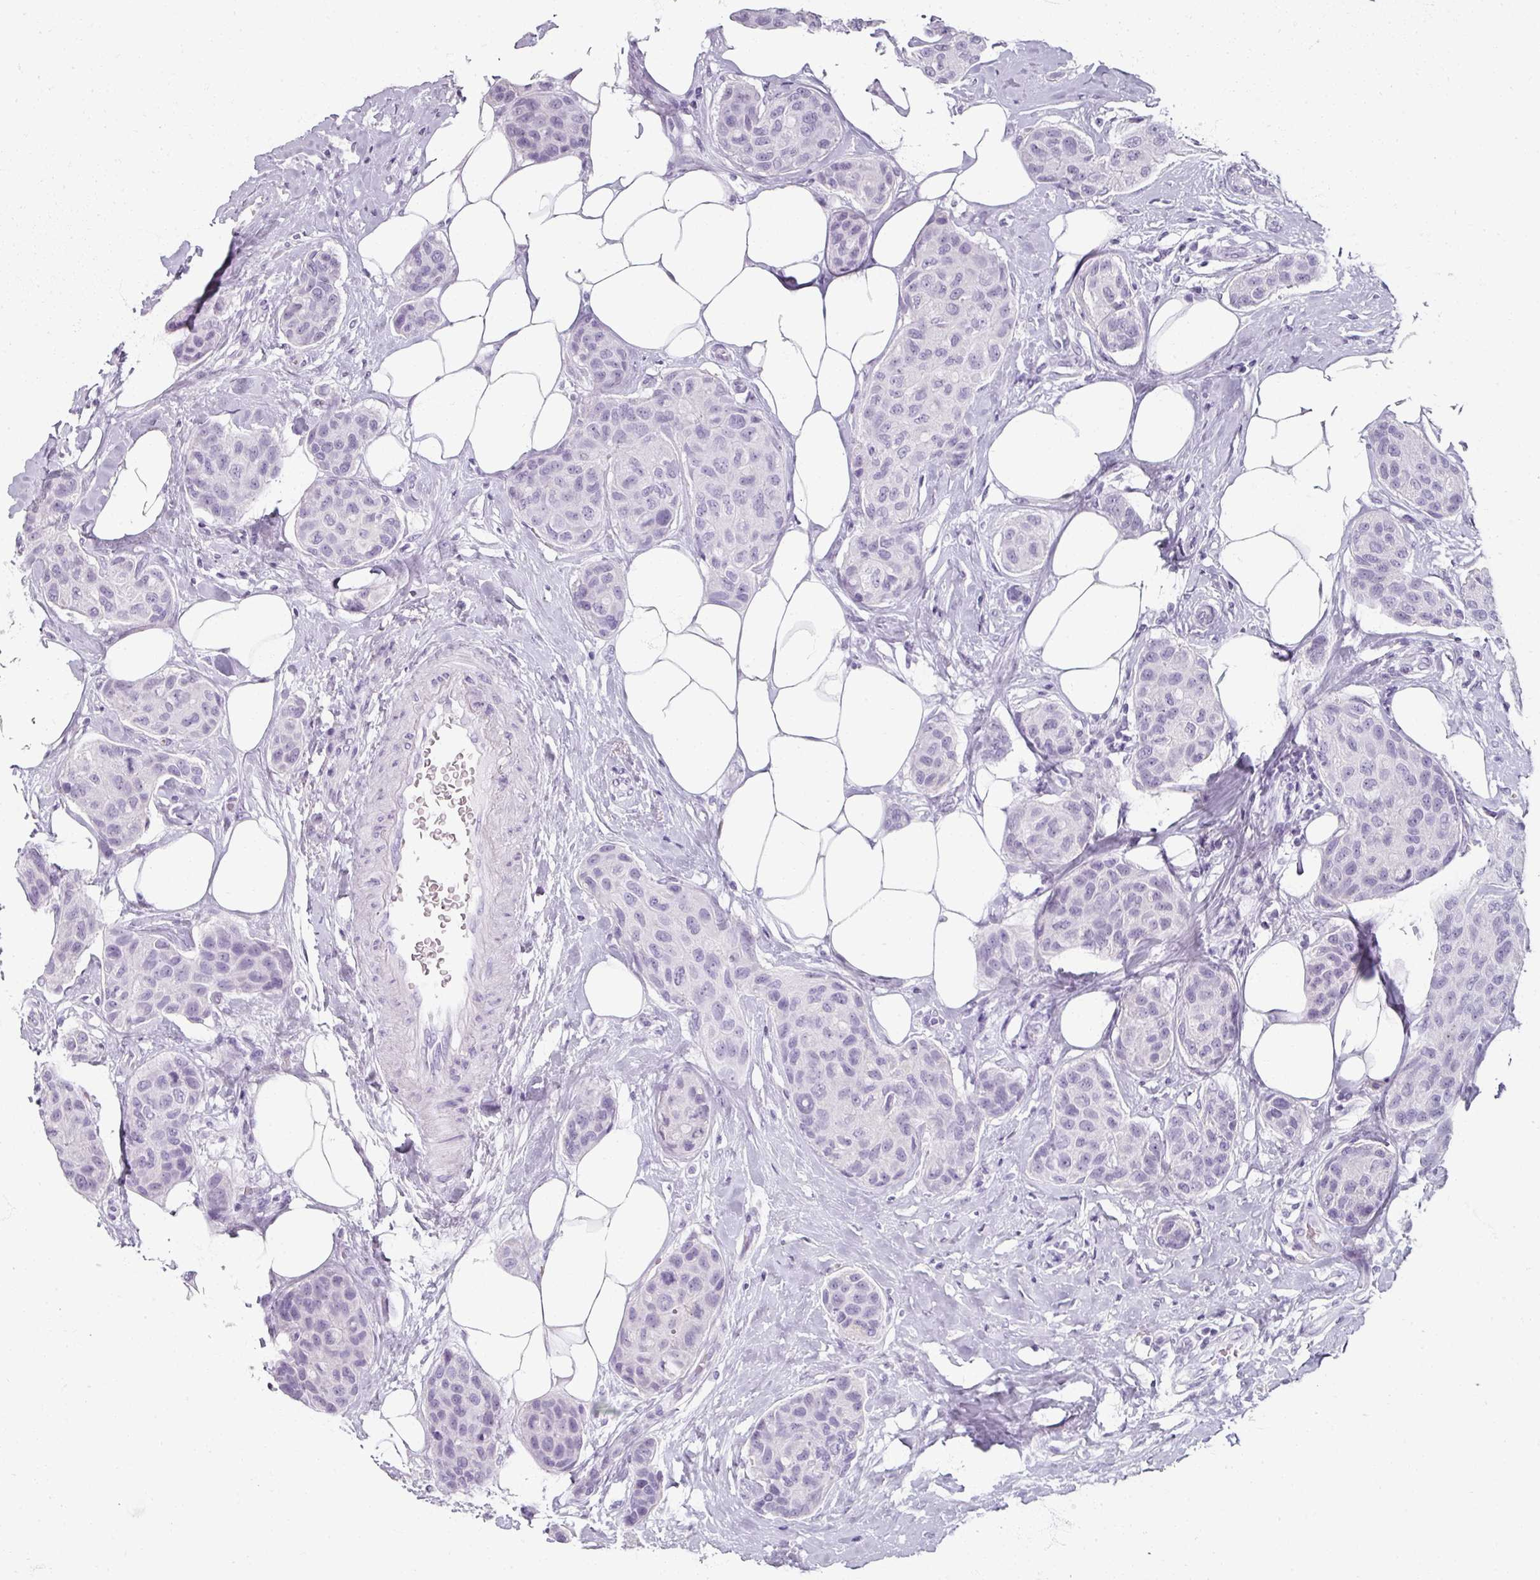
{"staining": {"intensity": "negative", "quantity": "none", "location": "none"}, "tissue": "breast cancer", "cell_type": "Tumor cells", "image_type": "cancer", "snomed": [{"axis": "morphology", "description": "Duct carcinoma"}, {"axis": "topography", "description": "Breast"}, {"axis": "topography", "description": "Lymph node"}], "caption": "Immunohistochemistry (IHC) micrograph of neoplastic tissue: human breast cancer stained with DAB (3,3'-diaminobenzidine) displays no significant protein staining in tumor cells. Nuclei are stained in blue.", "gene": "REG3G", "patient": {"sex": "female", "age": 80}}